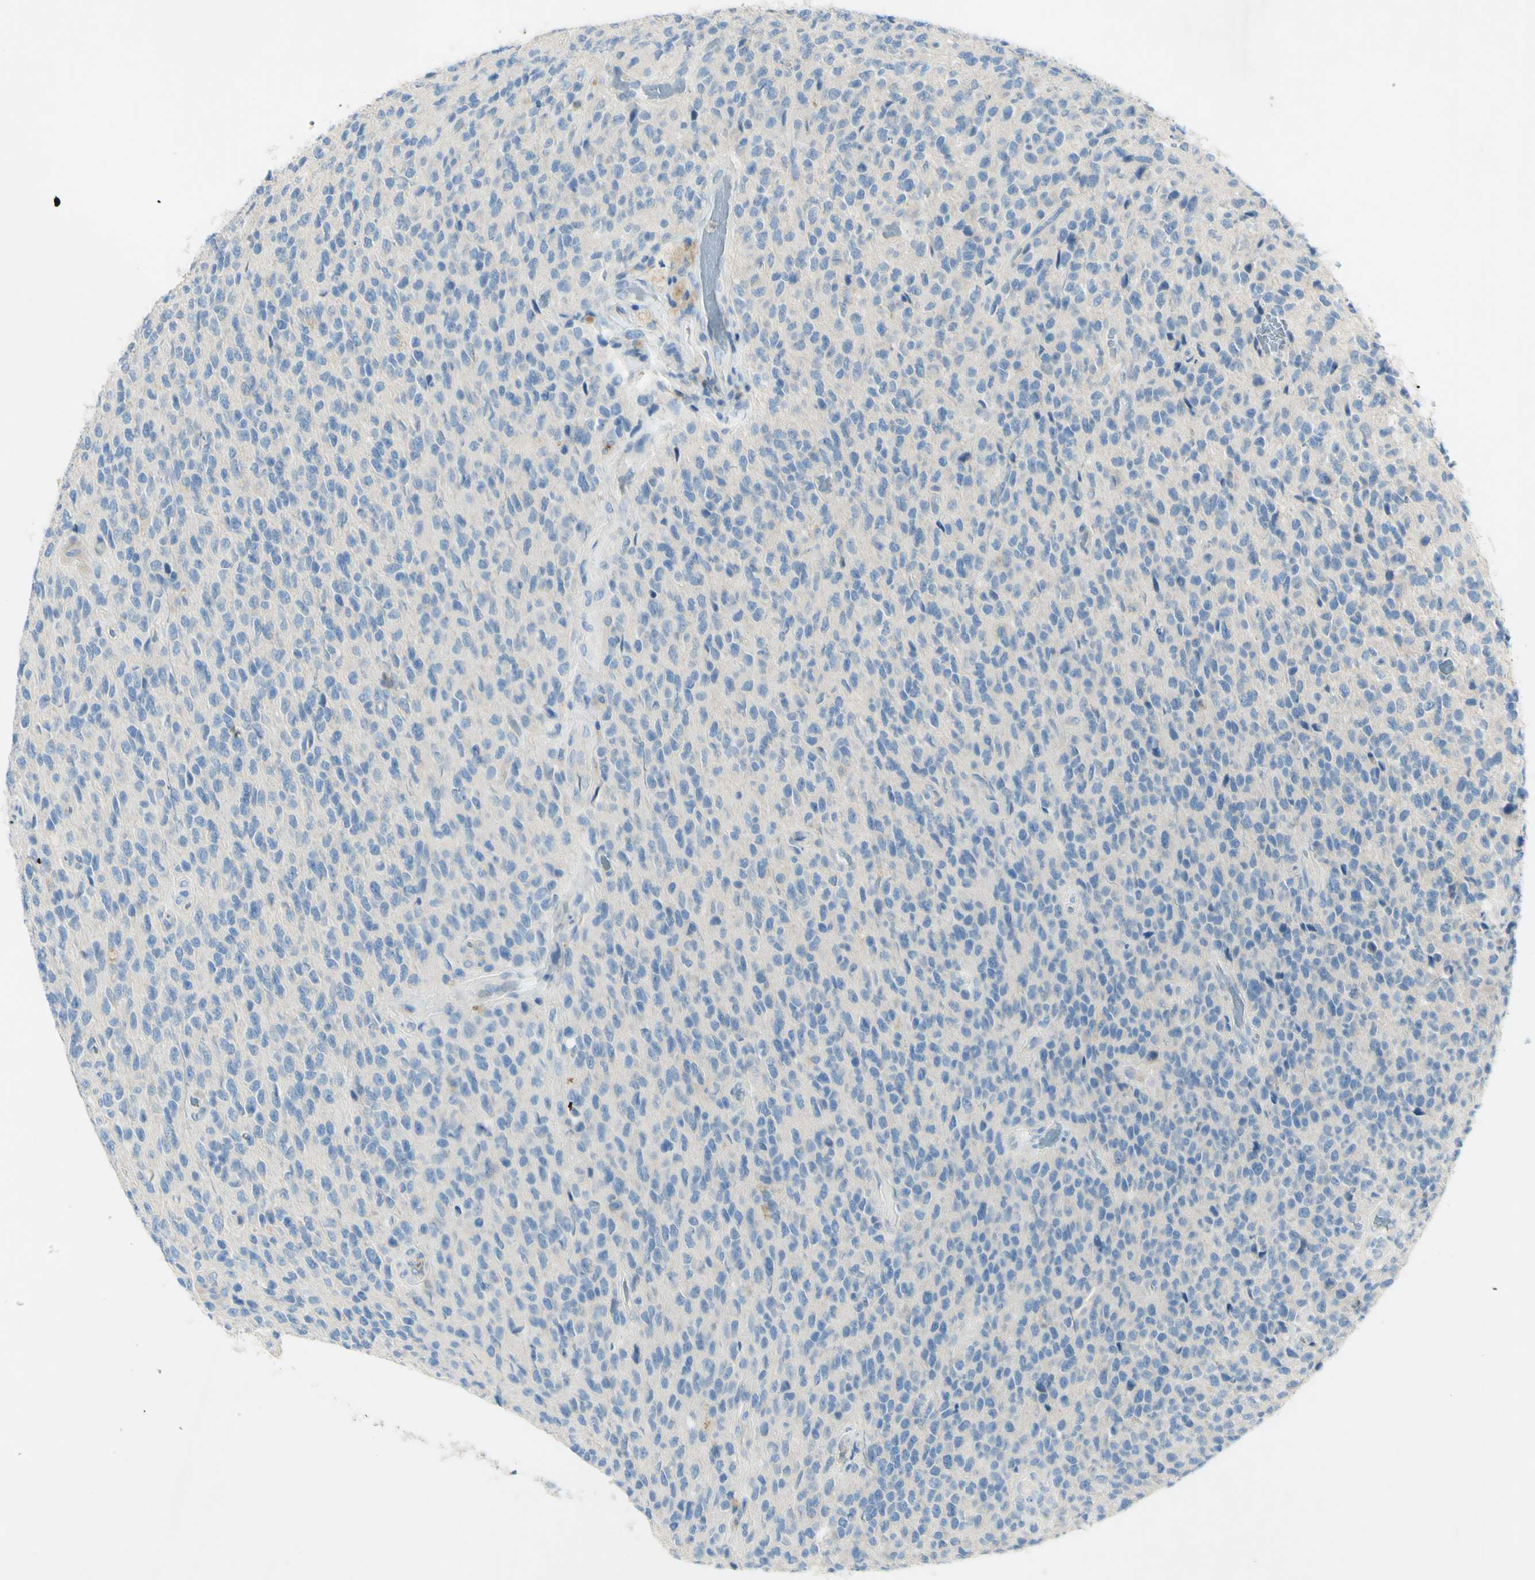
{"staining": {"intensity": "negative", "quantity": "none", "location": "none"}, "tissue": "glioma", "cell_type": "Tumor cells", "image_type": "cancer", "snomed": [{"axis": "morphology", "description": "Glioma, malignant, High grade"}, {"axis": "topography", "description": "pancreas cauda"}], "caption": "The image reveals no staining of tumor cells in glioma.", "gene": "GDF15", "patient": {"sex": "male", "age": 60}}